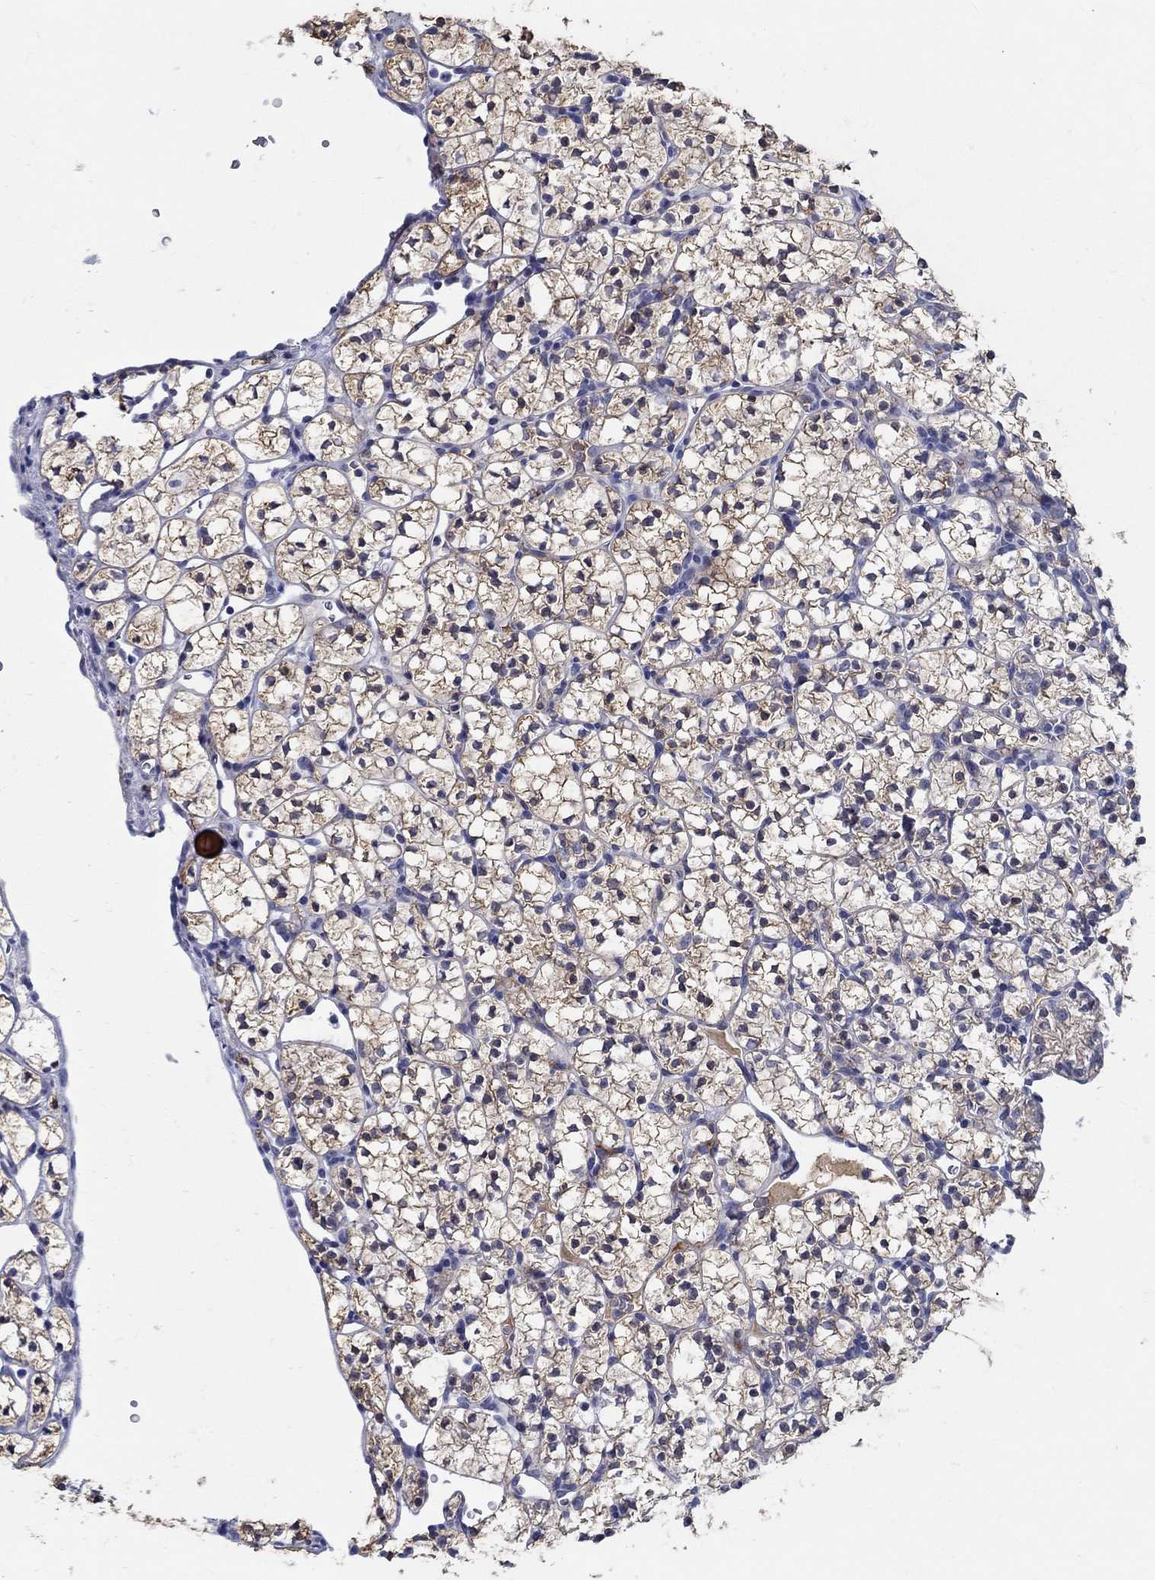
{"staining": {"intensity": "moderate", "quantity": "25%-75%", "location": "cytoplasmic/membranous"}, "tissue": "renal cancer", "cell_type": "Tumor cells", "image_type": "cancer", "snomed": [{"axis": "morphology", "description": "Adenocarcinoma, NOS"}, {"axis": "topography", "description": "Kidney"}], "caption": "This photomicrograph exhibits immunohistochemistry staining of human renal adenocarcinoma, with medium moderate cytoplasmic/membranous staining in about 25%-75% of tumor cells.", "gene": "CRYGD", "patient": {"sex": "female", "age": 89}}